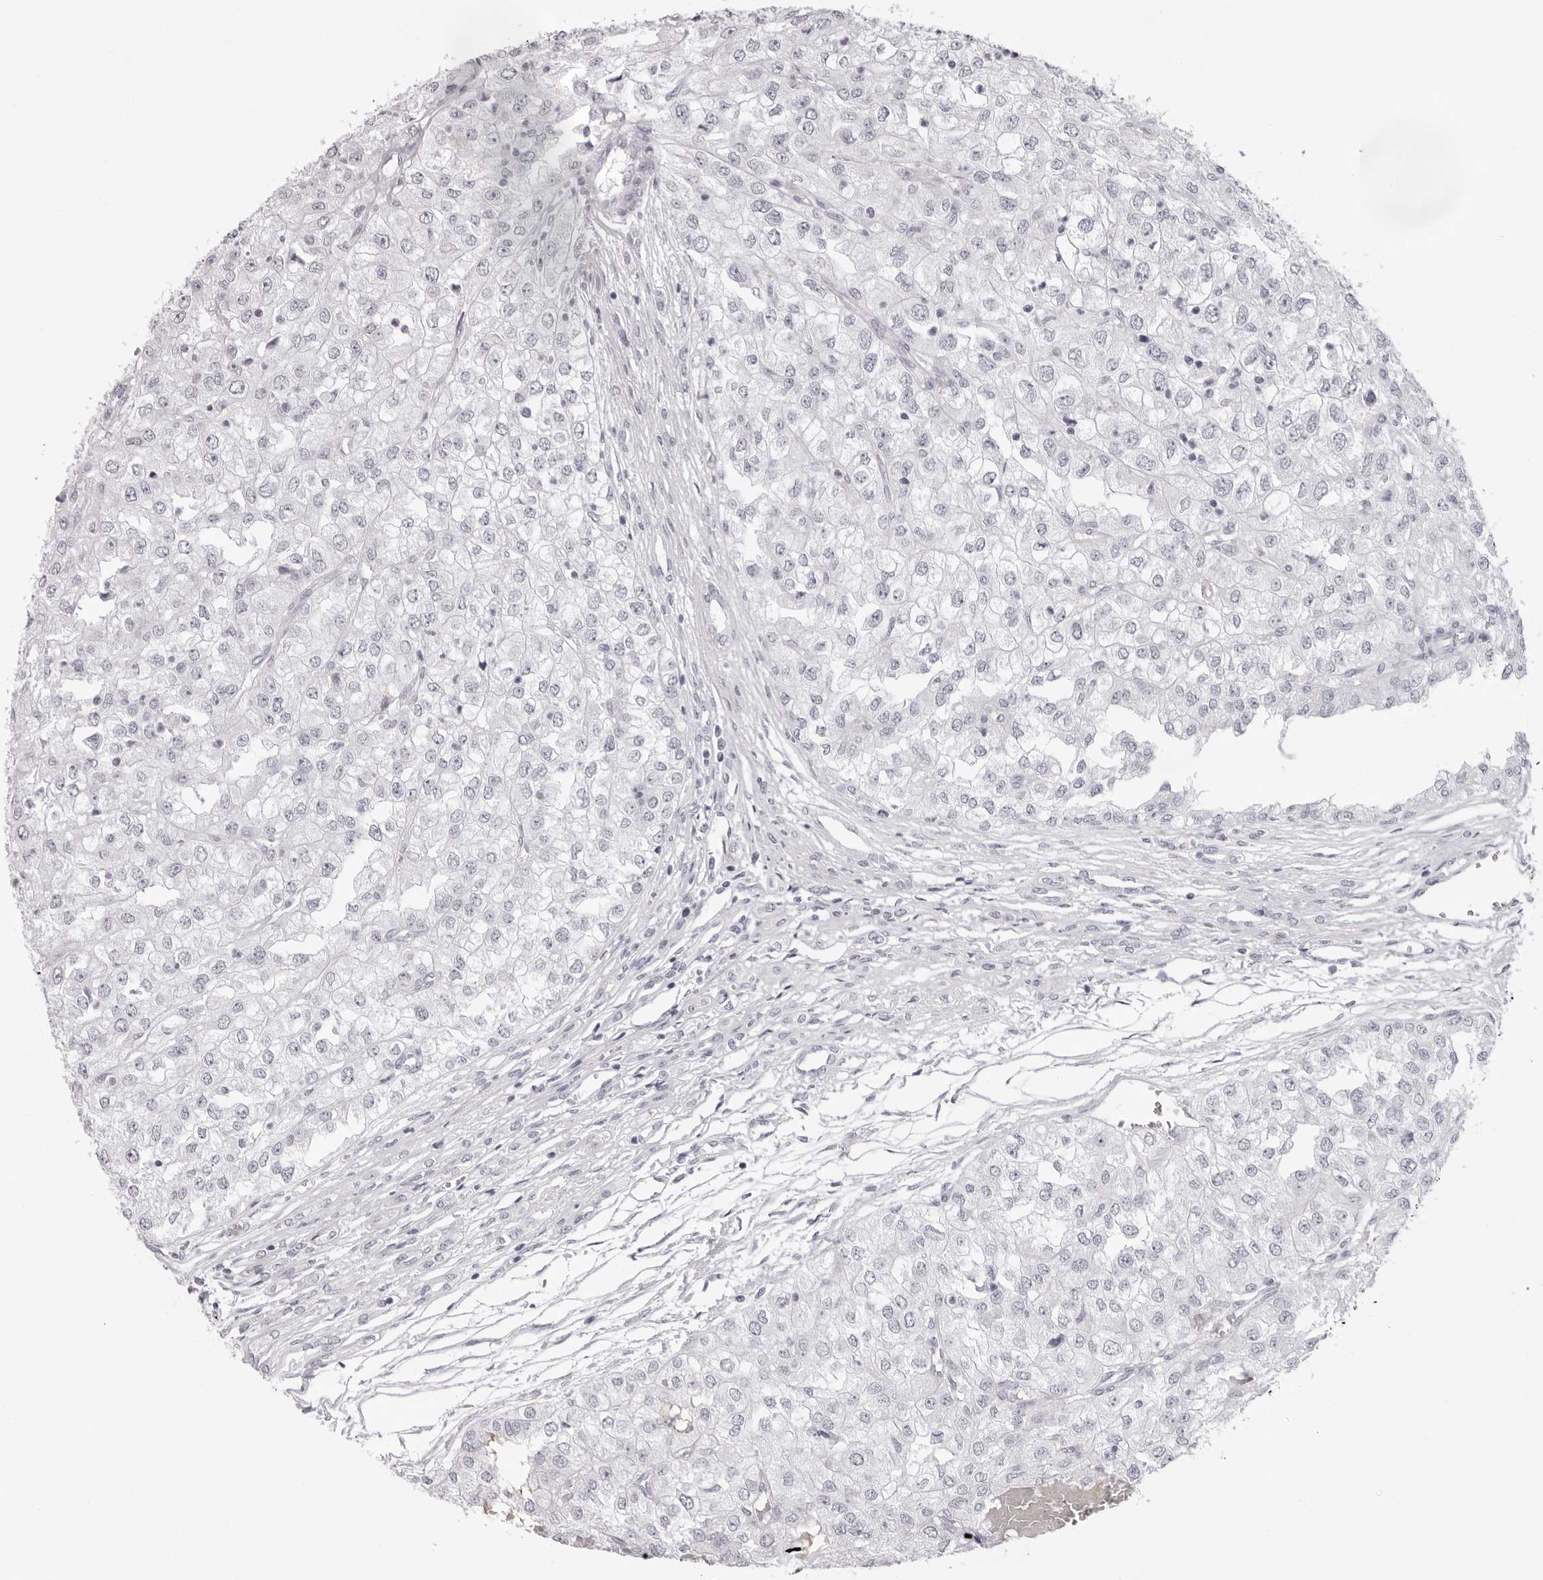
{"staining": {"intensity": "negative", "quantity": "none", "location": "none"}, "tissue": "renal cancer", "cell_type": "Tumor cells", "image_type": "cancer", "snomed": [{"axis": "morphology", "description": "Adenocarcinoma, NOS"}, {"axis": "topography", "description": "Kidney"}], "caption": "Immunohistochemistry (IHC) histopathology image of human renal cancer stained for a protein (brown), which displays no positivity in tumor cells. Nuclei are stained in blue.", "gene": "SPTA1", "patient": {"sex": "female", "age": 54}}